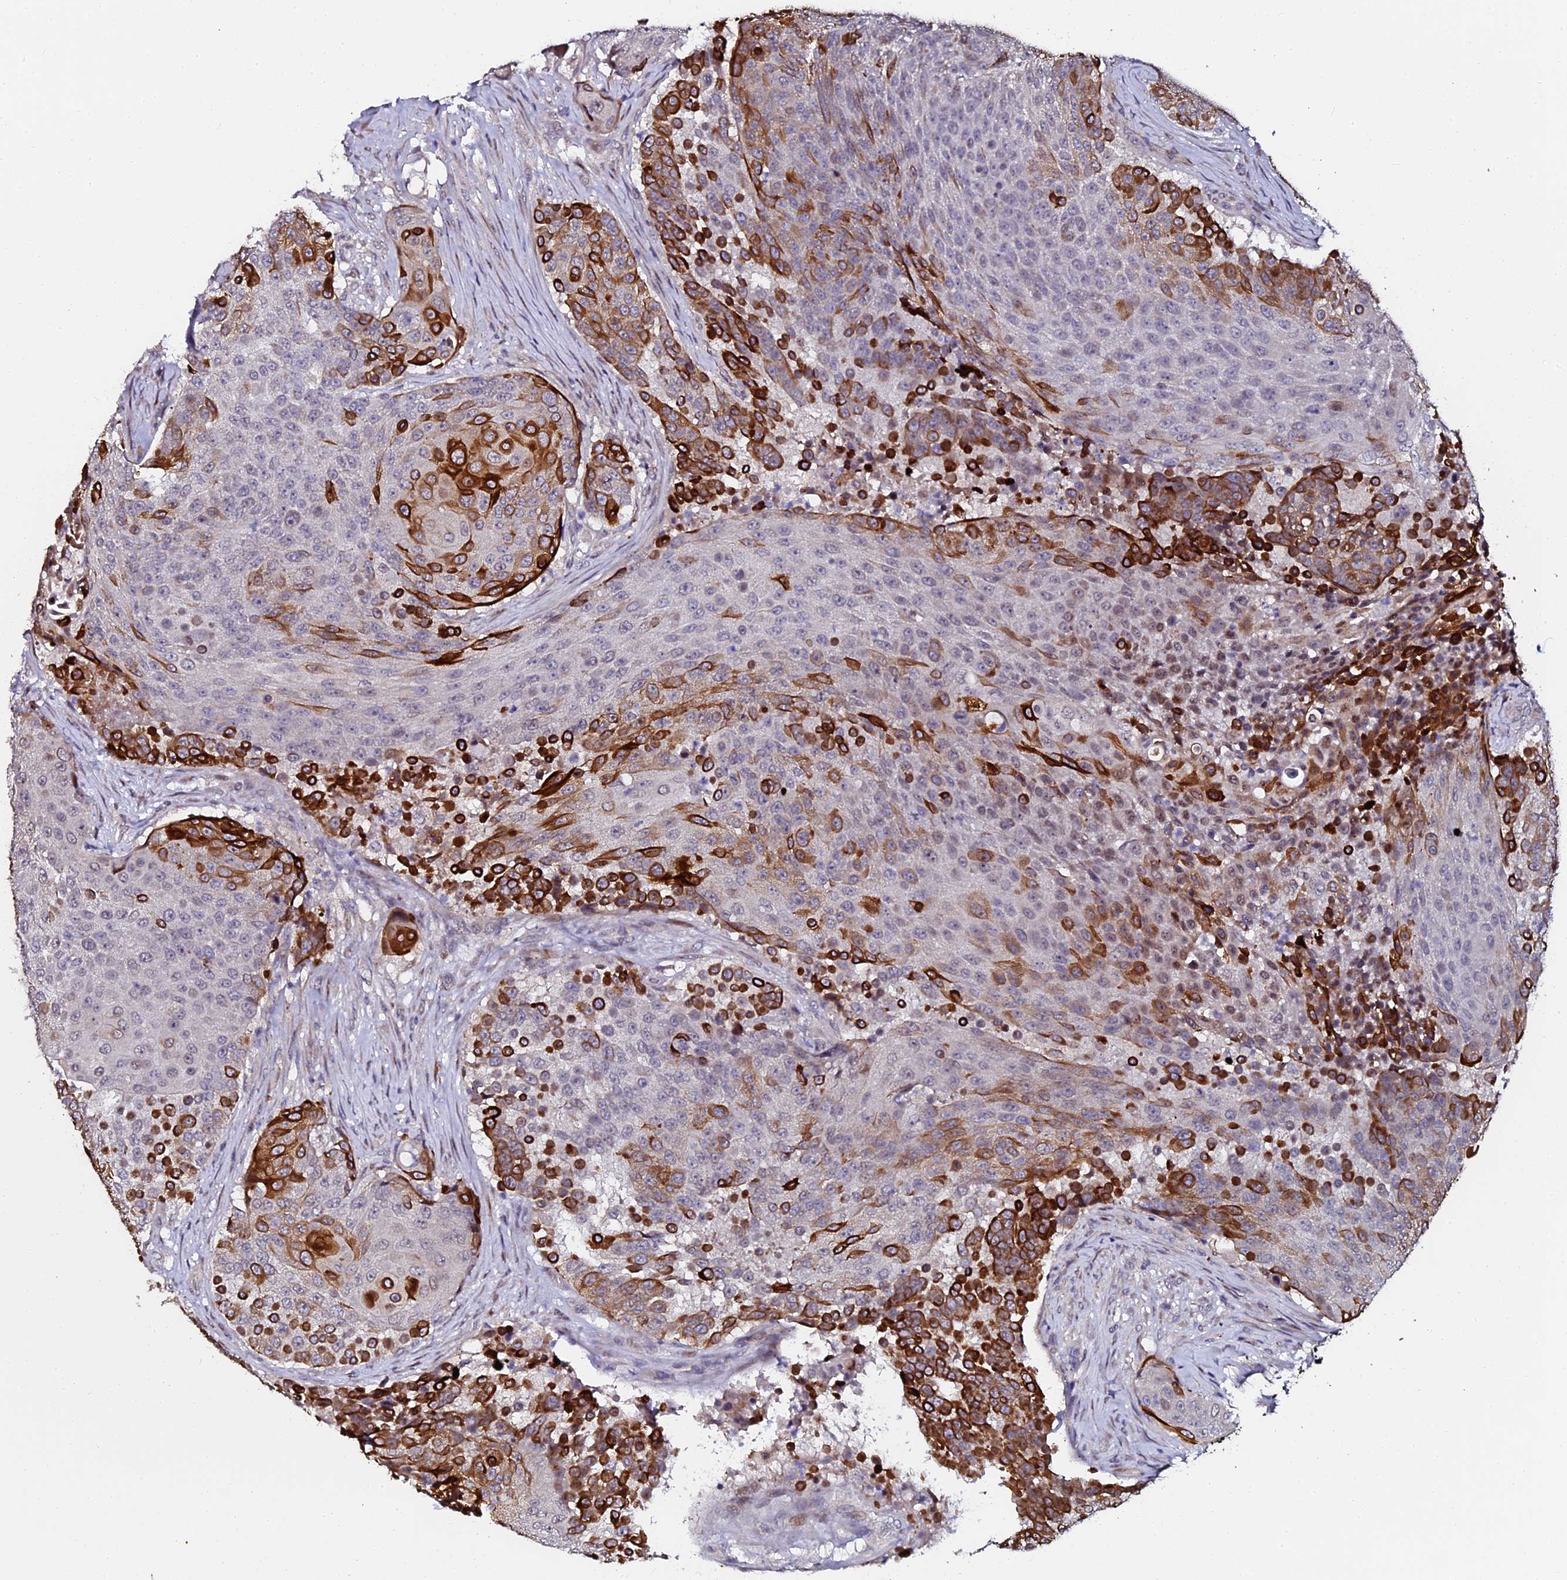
{"staining": {"intensity": "strong", "quantity": "25%-75%", "location": "cytoplasmic/membranous"}, "tissue": "urothelial cancer", "cell_type": "Tumor cells", "image_type": "cancer", "snomed": [{"axis": "morphology", "description": "Urothelial carcinoma, High grade"}, {"axis": "topography", "description": "Urinary bladder"}], "caption": "Approximately 25%-75% of tumor cells in human urothelial cancer display strong cytoplasmic/membranous protein staining as visualized by brown immunohistochemical staining.", "gene": "GPN3", "patient": {"sex": "female", "age": 63}}